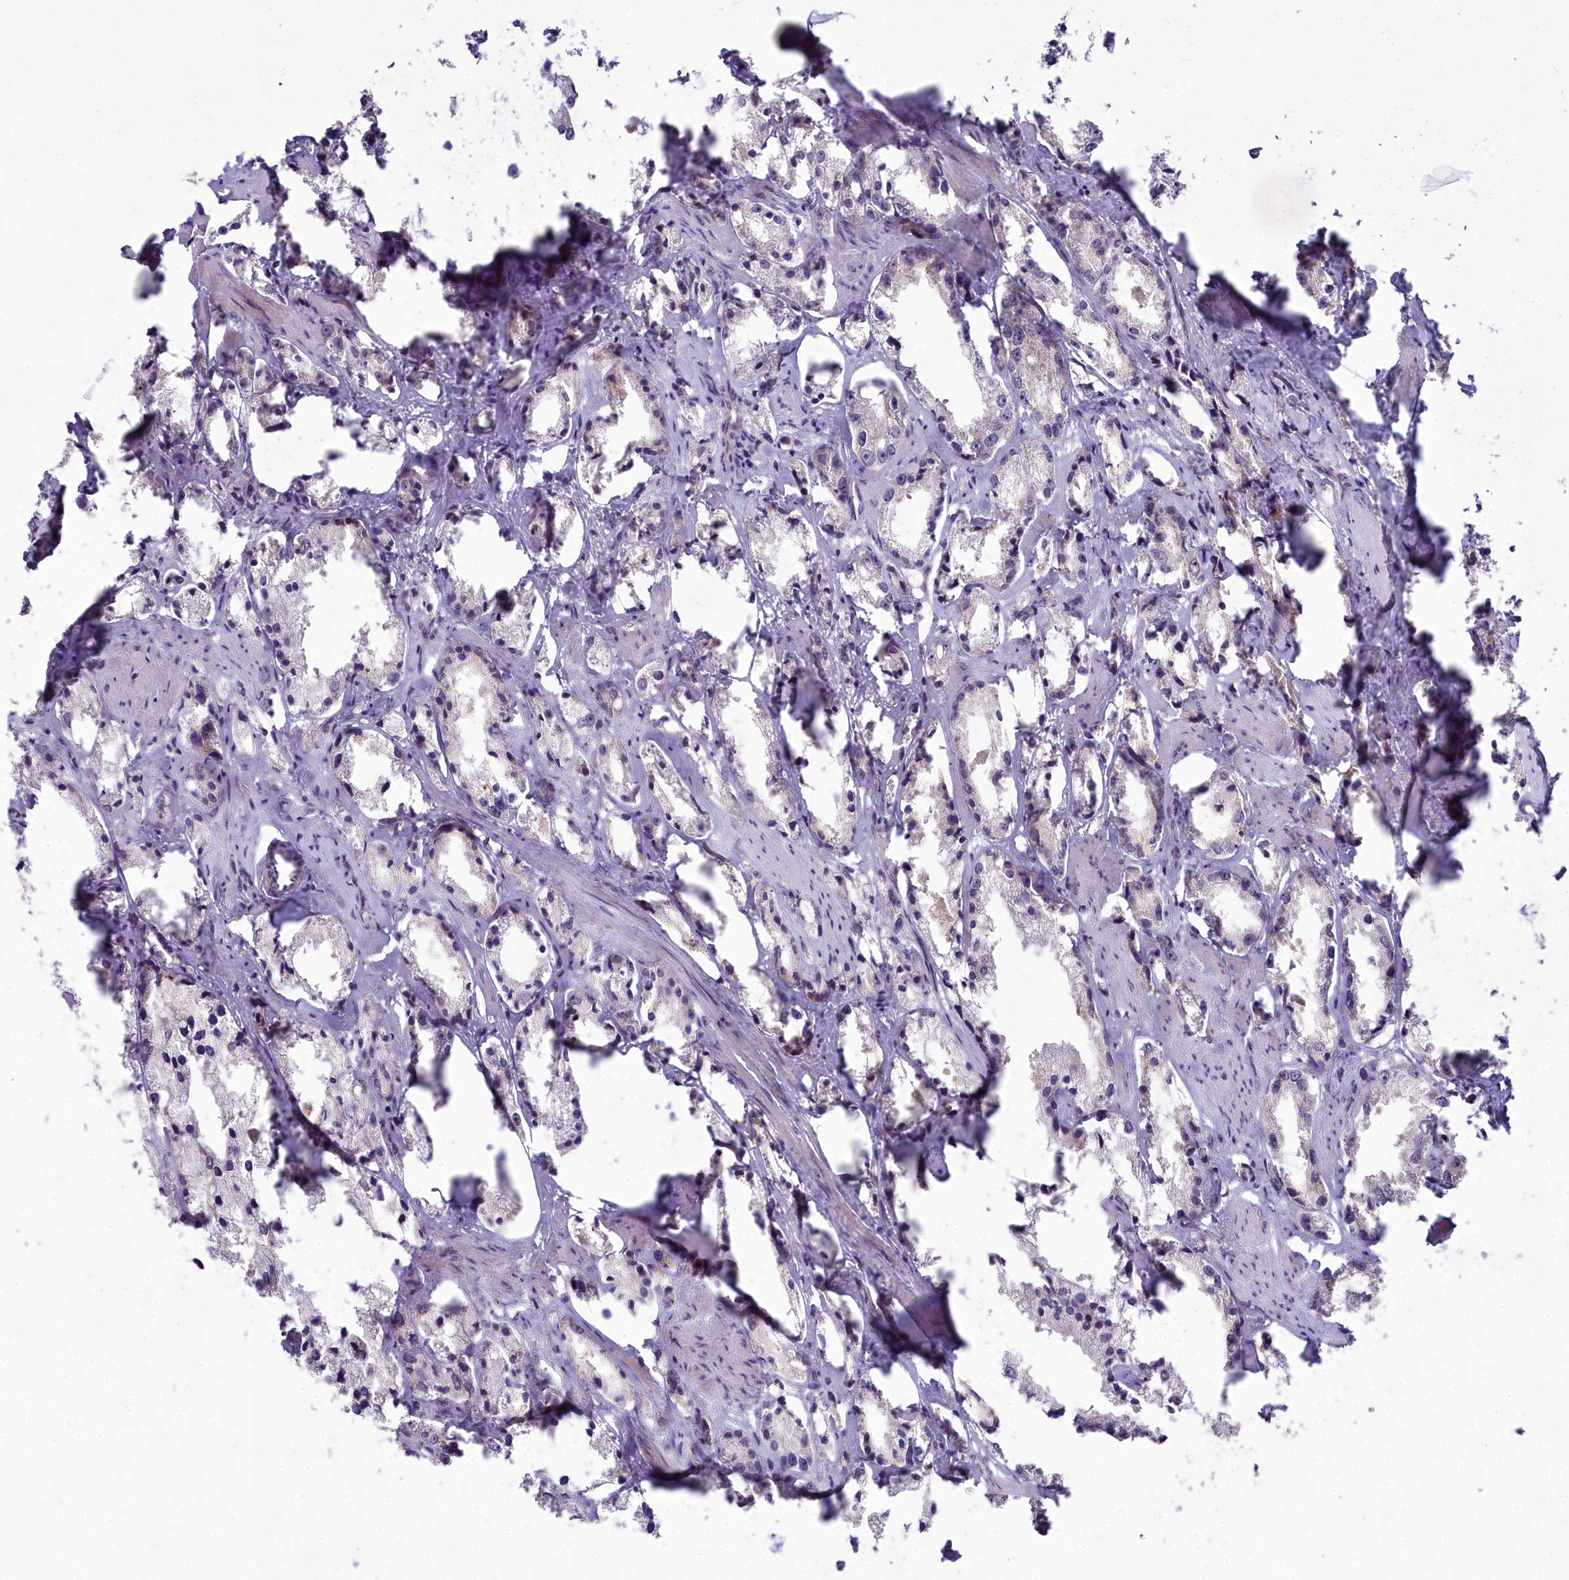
{"staining": {"intensity": "negative", "quantity": "none", "location": "none"}, "tissue": "prostate cancer", "cell_type": "Tumor cells", "image_type": "cancer", "snomed": [{"axis": "morphology", "description": "Adenocarcinoma, High grade"}, {"axis": "topography", "description": "Prostate"}], "caption": "Immunohistochemistry of human prostate cancer shows no expression in tumor cells.", "gene": "ZNF333", "patient": {"sex": "male", "age": 66}}